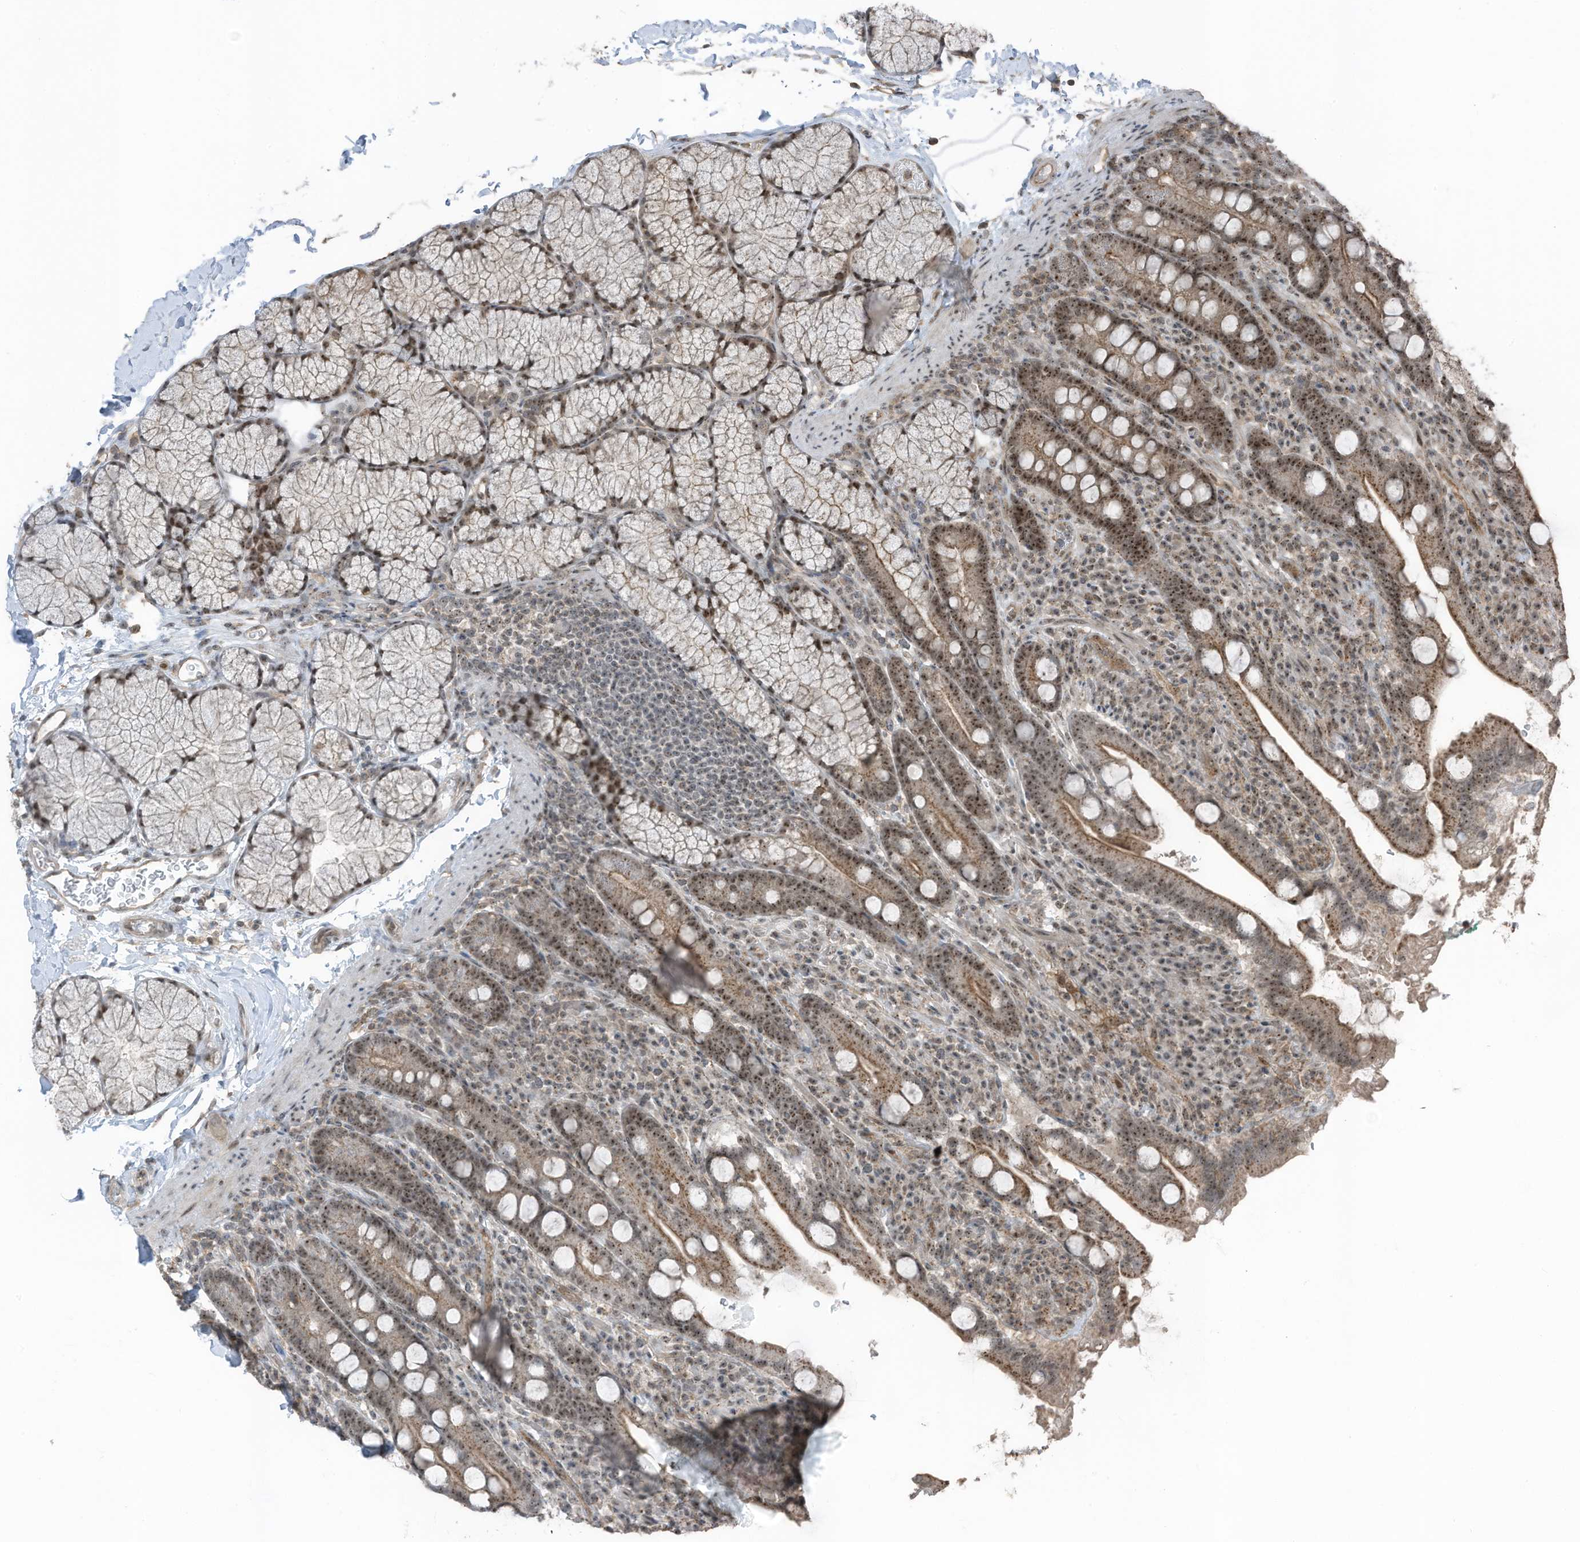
{"staining": {"intensity": "moderate", "quantity": ">75%", "location": "cytoplasmic/membranous,nuclear"}, "tissue": "duodenum", "cell_type": "Glandular cells", "image_type": "normal", "snomed": [{"axis": "morphology", "description": "Normal tissue, NOS"}, {"axis": "topography", "description": "Duodenum"}], "caption": "Duodenum stained with DAB immunohistochemistry (IHC) shows medium levels of moderate cytoplasmic/membranous,nuclear staining in about >75% of glandular cells.", "gene": "UTP3", "patient": {"sex": "male", "age": 35}}